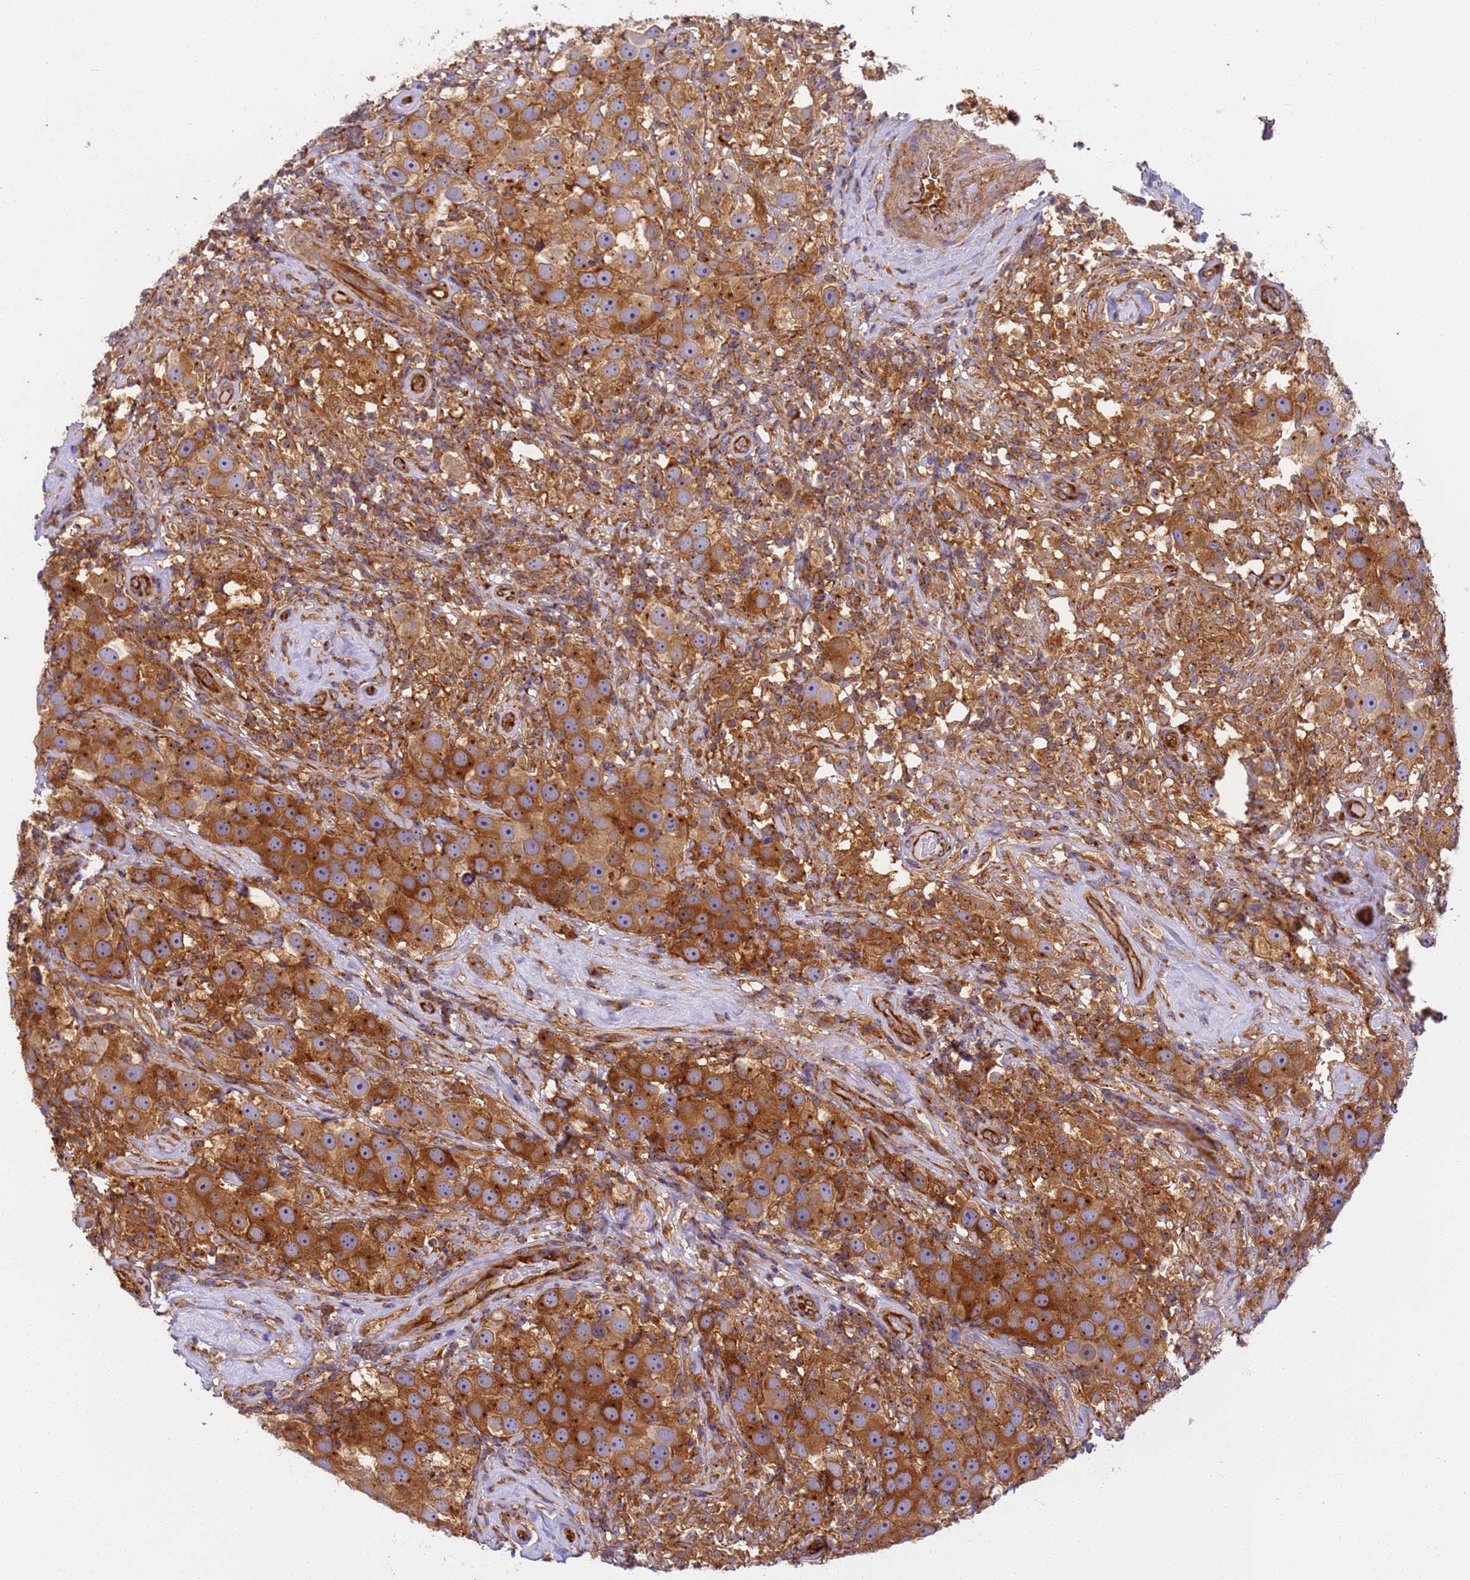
{"staining": {"intensity": "strong", "quantity": ">75%", "location": "cytoplasmic/membranous"}, "tissue": "testis cancer", "cell_type": "Tumor cells", "image_type": "cancer", "snomed": [{"axis": "morphology", "description": "Seminoma, NOS"}, {"axis": "topography", "description": "Testis"}], "caption": "The photomicrograph displays a brown stain indicating the presence of a protein in the cytoplasmic/membranous of tumor cells in seminoma (testis). The staining was performed using DAB, with brown indicating positive protein expression. Nuclei are stained blue with hematoxylin.", "gene": "DYNC1I2", "patient": {"sex": "male", "age": 49}}